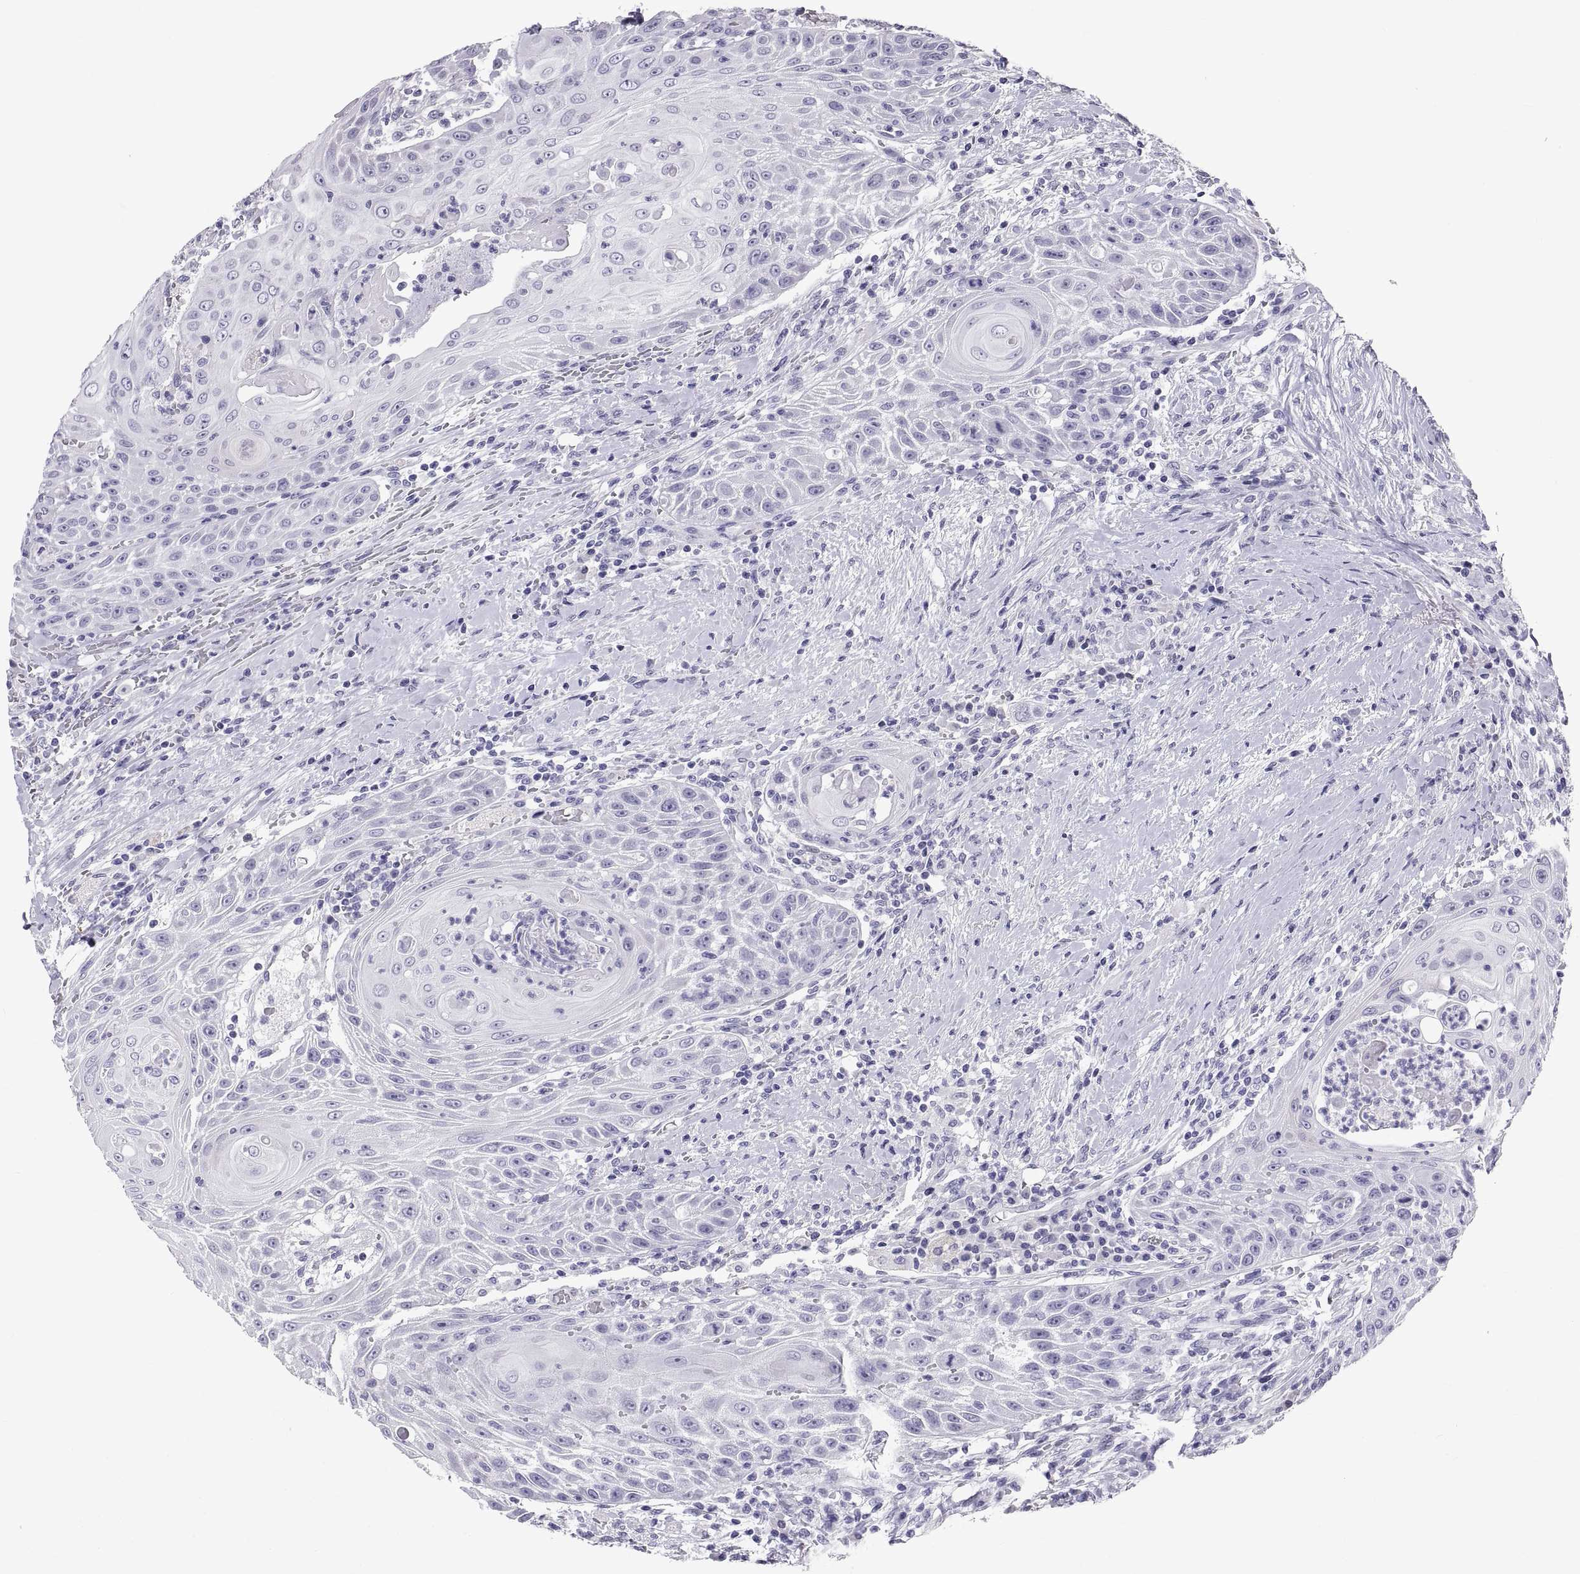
{"staining": {"intensity": "negative", "quantity": "none", "location": "none"}, "tissue": "head and neck cancer", "cell_type": "Tumor cells", "image_type": "cancer", "snomed": [{"axis": "morphology", "description": "Squamous cell carcinoma, NOS"}, {"axis": "topography", "description": "Head-Neck"}], "caption": "IHC photomicrograph of neoplastic tissue: head and neck squamous cell carcinoma stained with DAB shows no significant protein expression in tumor cells.", "gene": "FAM170A", "patient": {"sex": "male", "age": 69}}